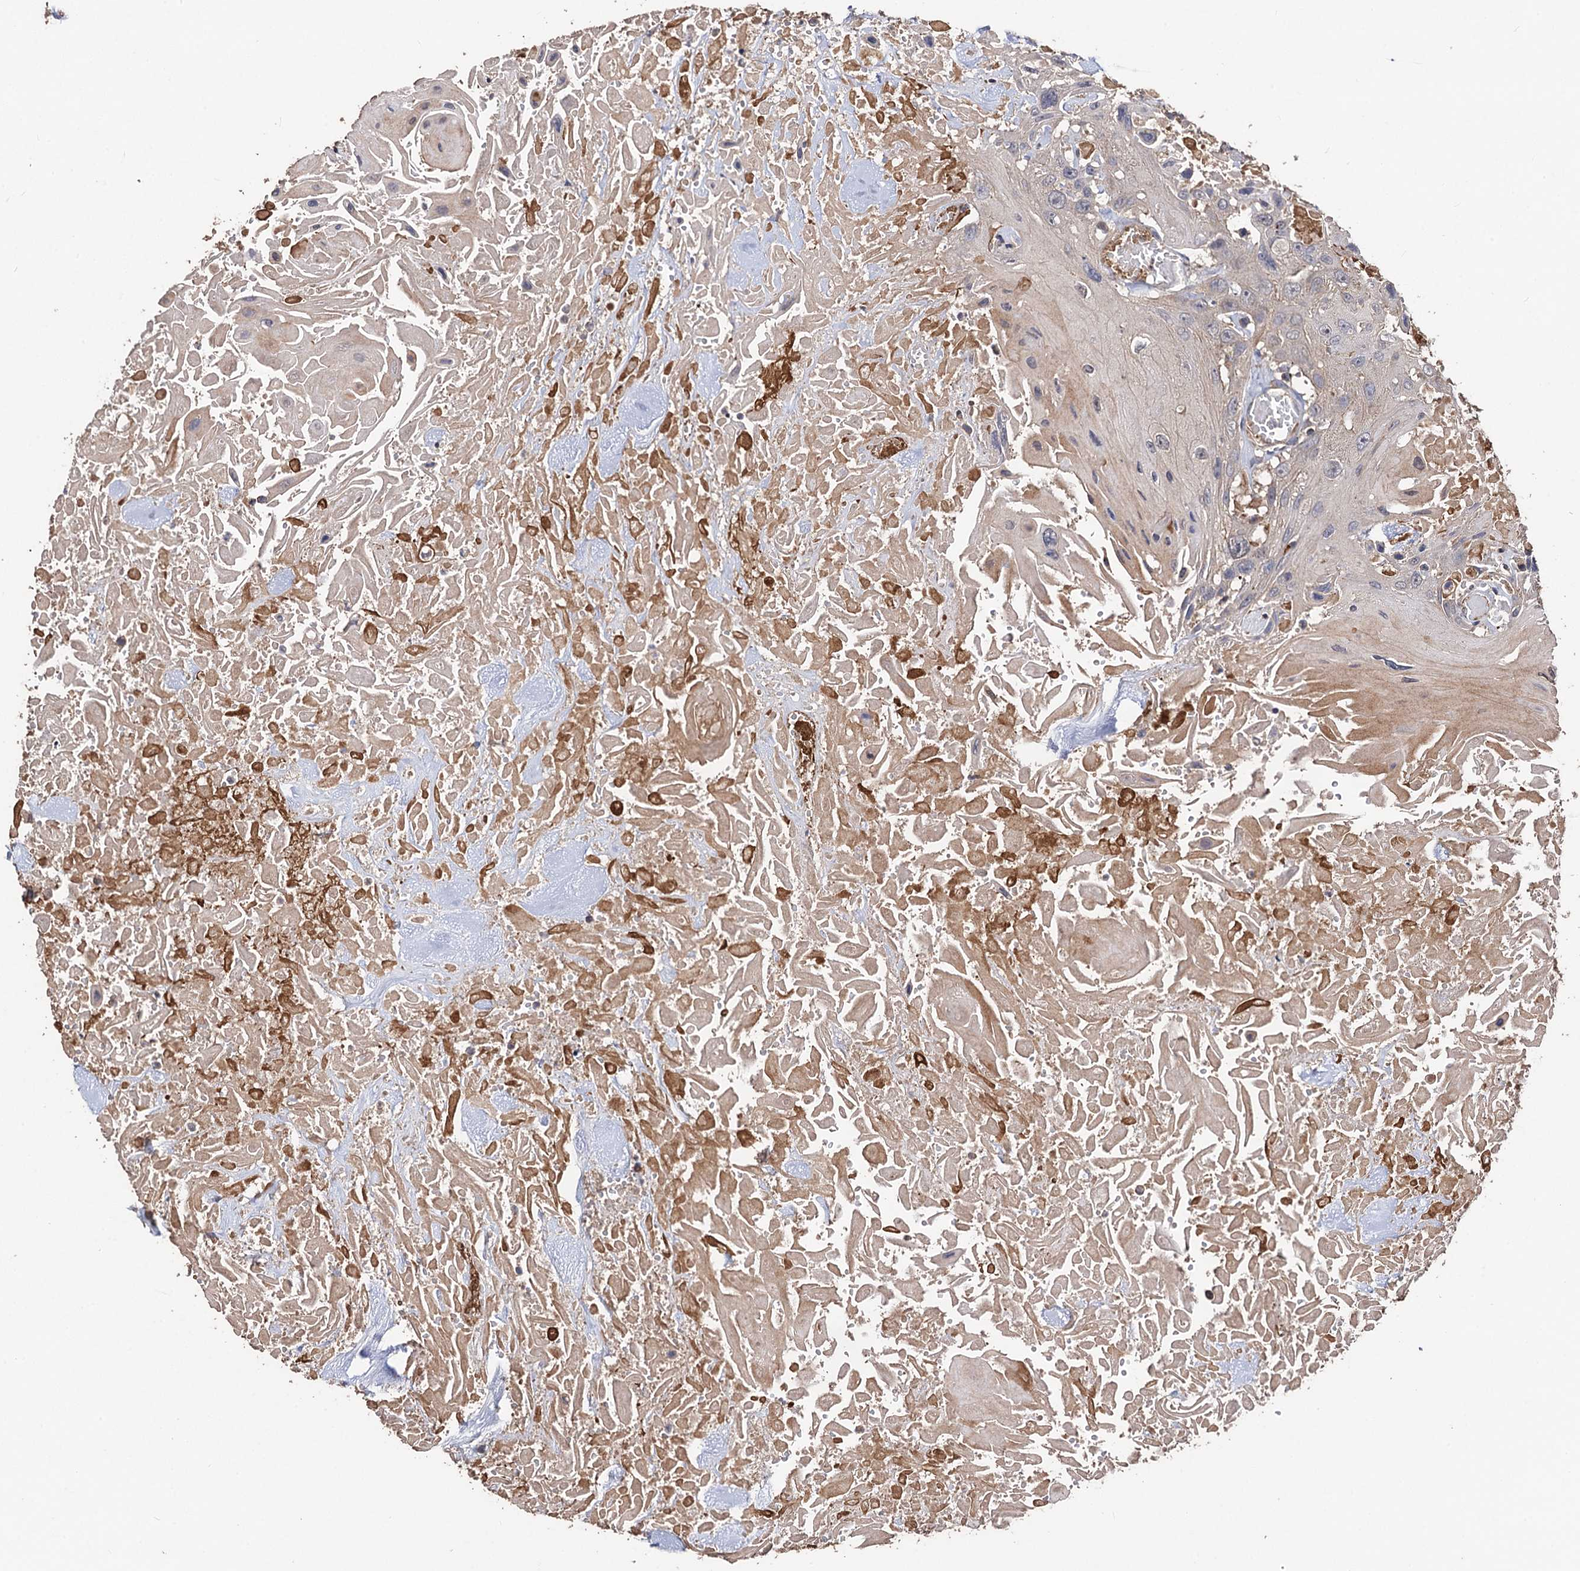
{"staining": {"intensity": "negative", "quantity": "none", "location": "none"}, "tissue": "head and neck cancer", "cell_type": "Tumor cells", "image_type": "cancer", "snomed": [{"axis": "morphology", "description": "Squamous cell carcinoma, NOS"}, {"axis": "topography", "description": "Head-Neck"}], "caption": "Immunohistochemical staining of human head and neck squamous cell carcinoma reveals no significant expression in tumor cells.", "gene": "PPTC7", "patient": {"sex": "male", "age": 81}}